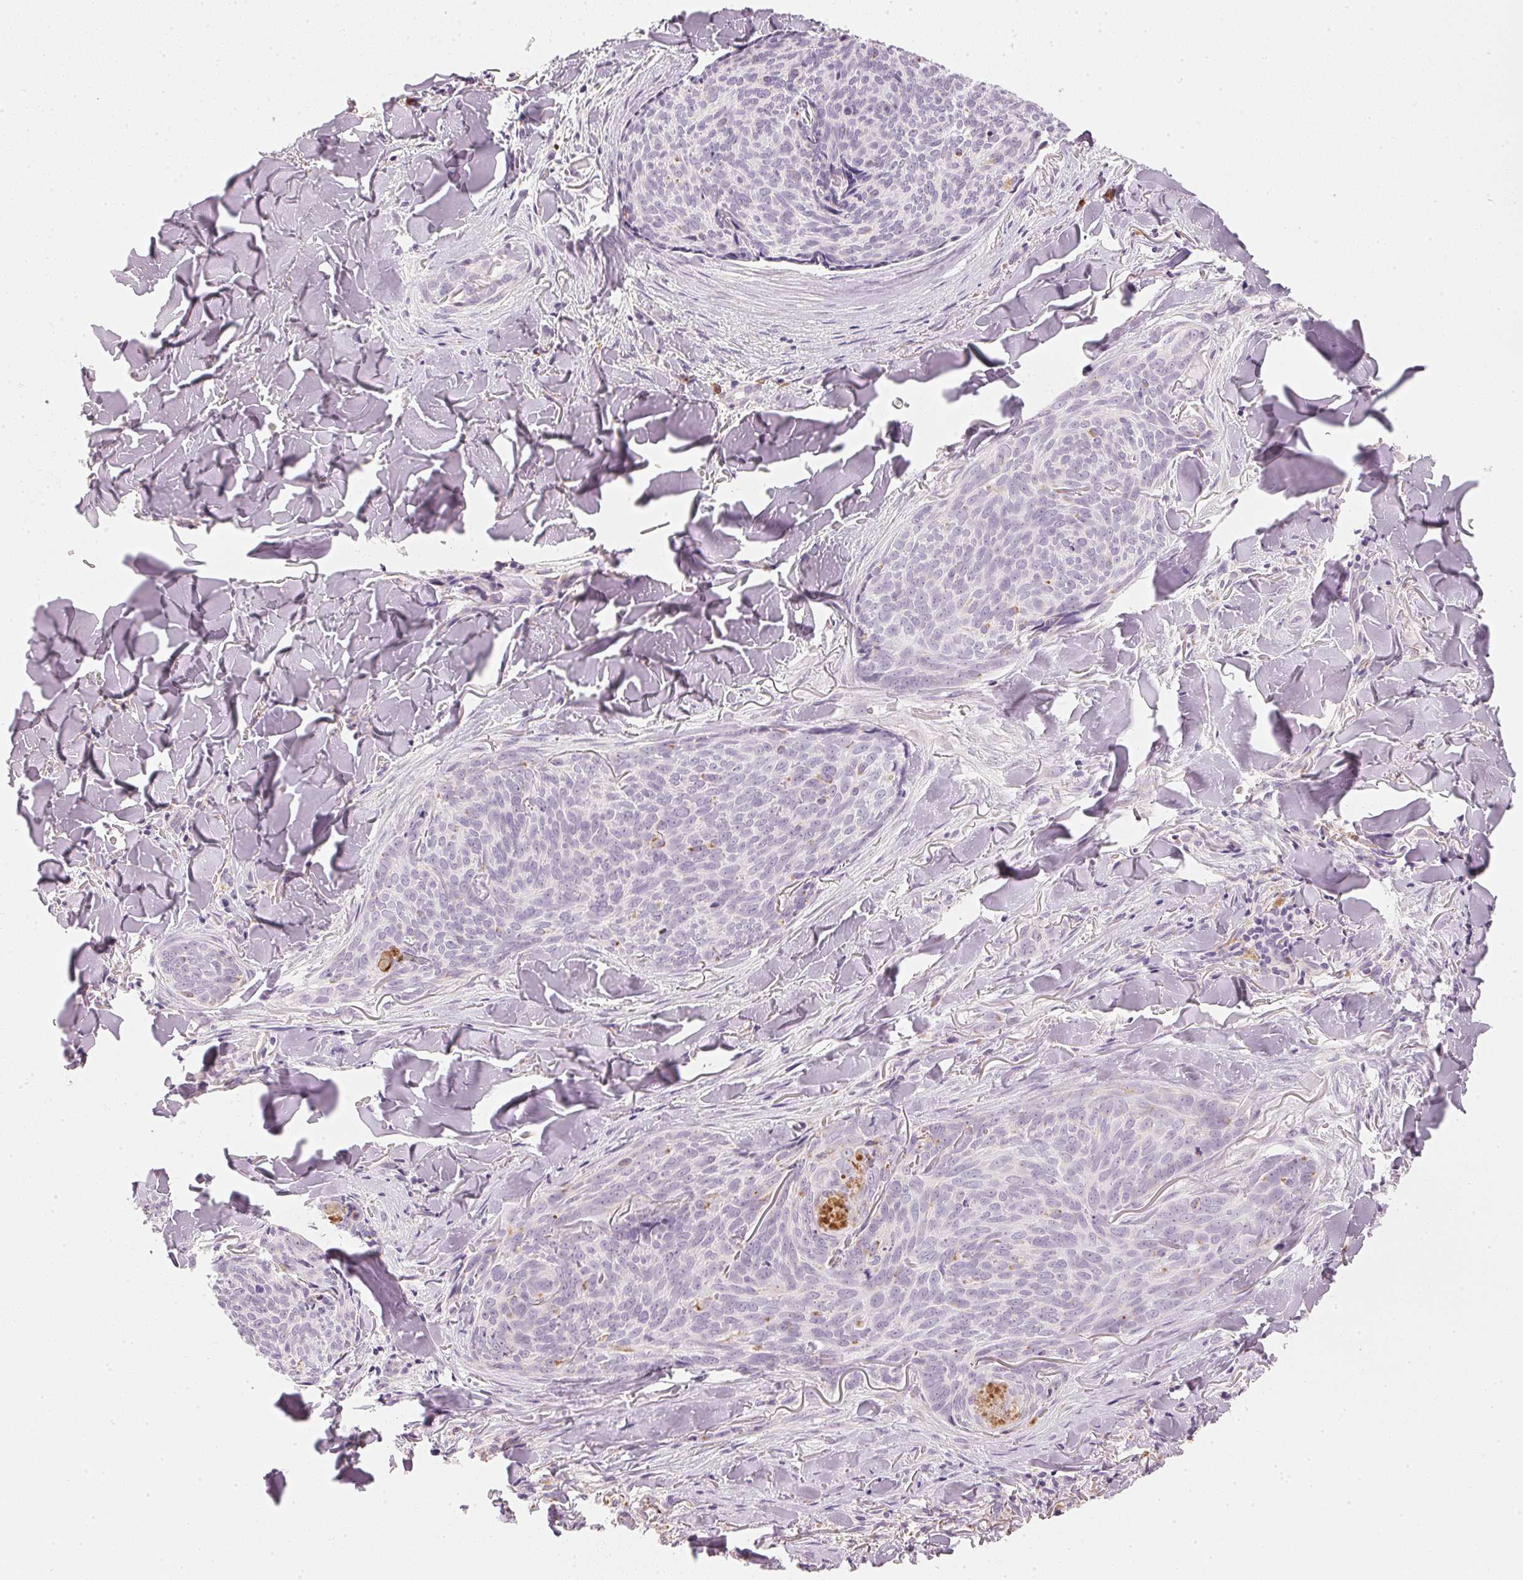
{"staining": {"intensity": "negative", "quantity": "none", "location": "none"}, "tissue": "skin cancer", "cell_type": "Tumor cells", "image_type": "cancer", "snomed": [{"axis": "morphology", "description": "Basal cell carcinoma"}, {"axis": "topography", "description": "Skin"}], "caption": "High power microscopy histopathology image of an immunohistochemistry histopathology image of skin basal cell carcinoma, revealing no significant expression in tumor cells. Nuclei are stained in blue.", "gene": "RMDN2", "patient": {"sex": "female", "age": 82}}